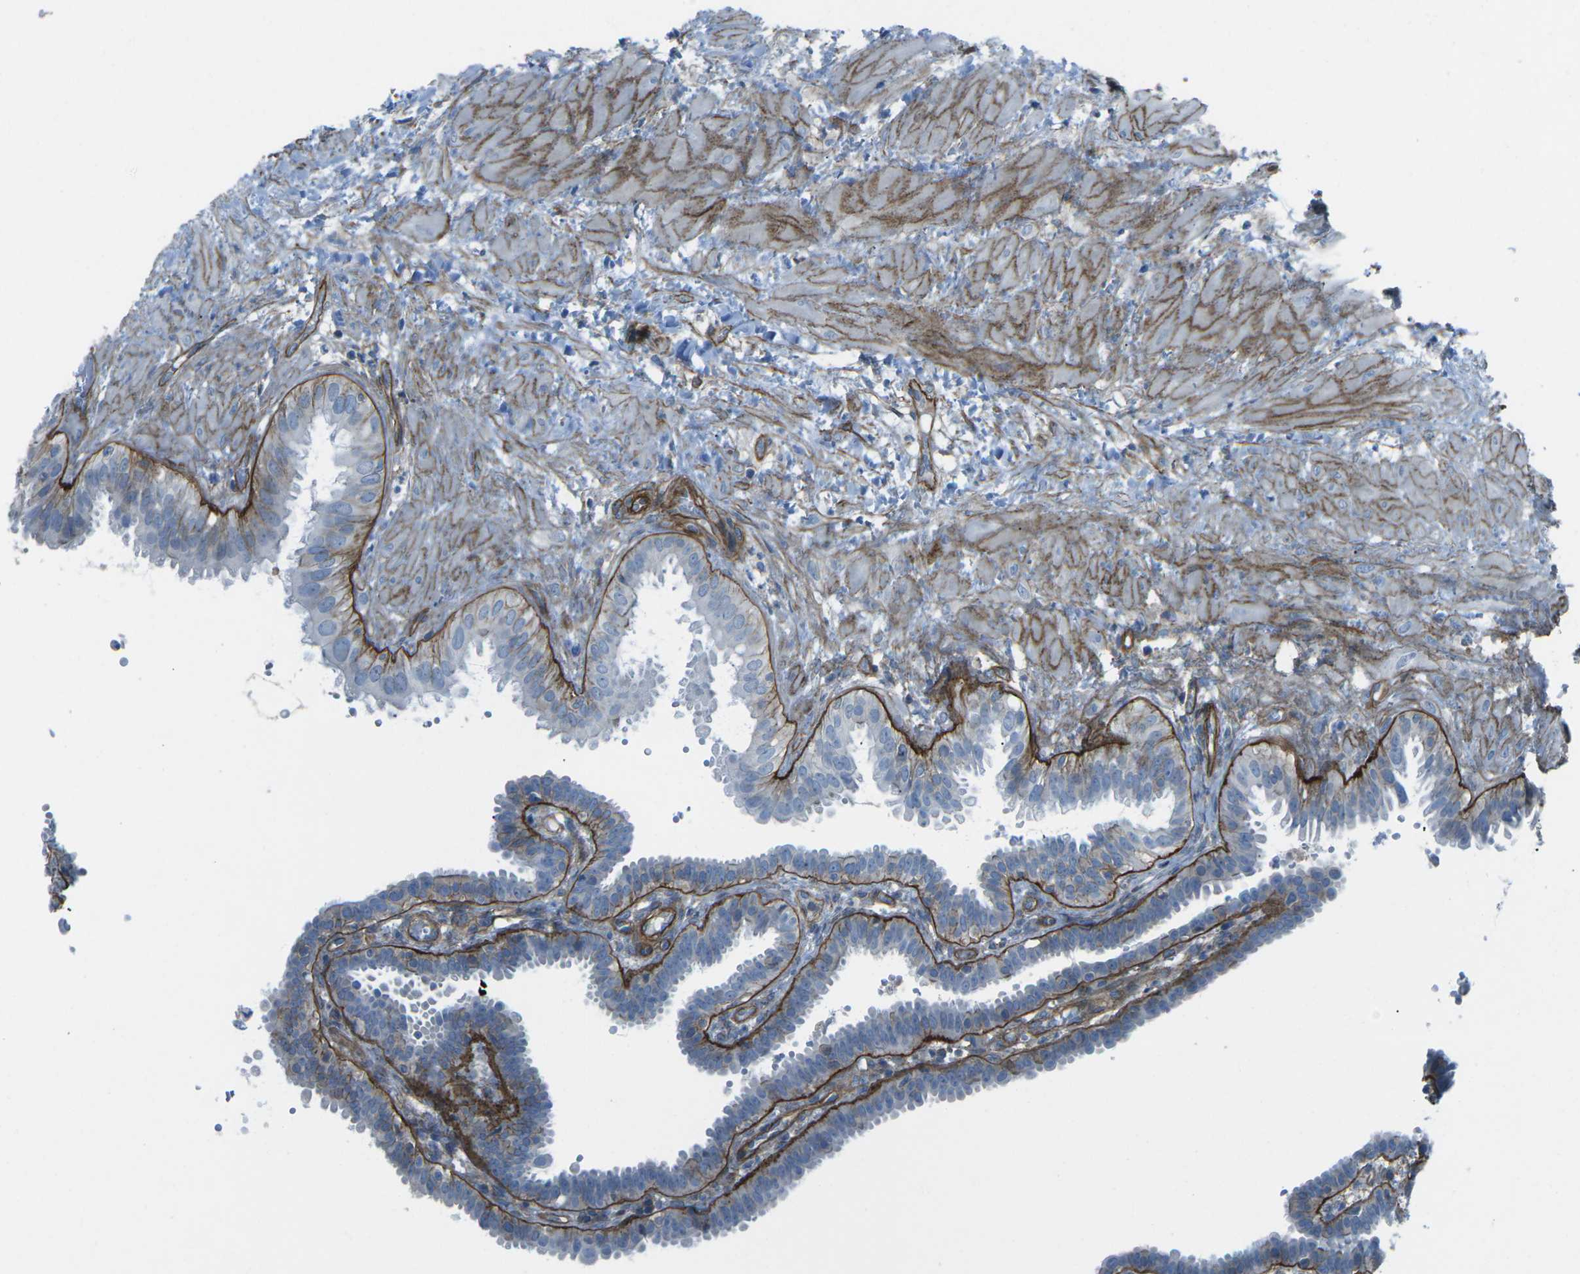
{"staining": {"intensity": "negative", "quantity": "none", "location": "none"}, "tissue": "fallopian tube", "cell_type": "Glandular cells", "image_type": "normal", "snomed": [{"axis": "morphology", "description": "Normal tissue, NOS"}, {"axis": "topography", "description": "Fallopian tube"}, {"axis": "topography", "description": "Placenta"}], "caption": "Fallopian tube stained for a protein using IHC demonstrates no positivity glandular cells.", "gene": "UTRN", "patient": {"sex": "female", "age": 34}}